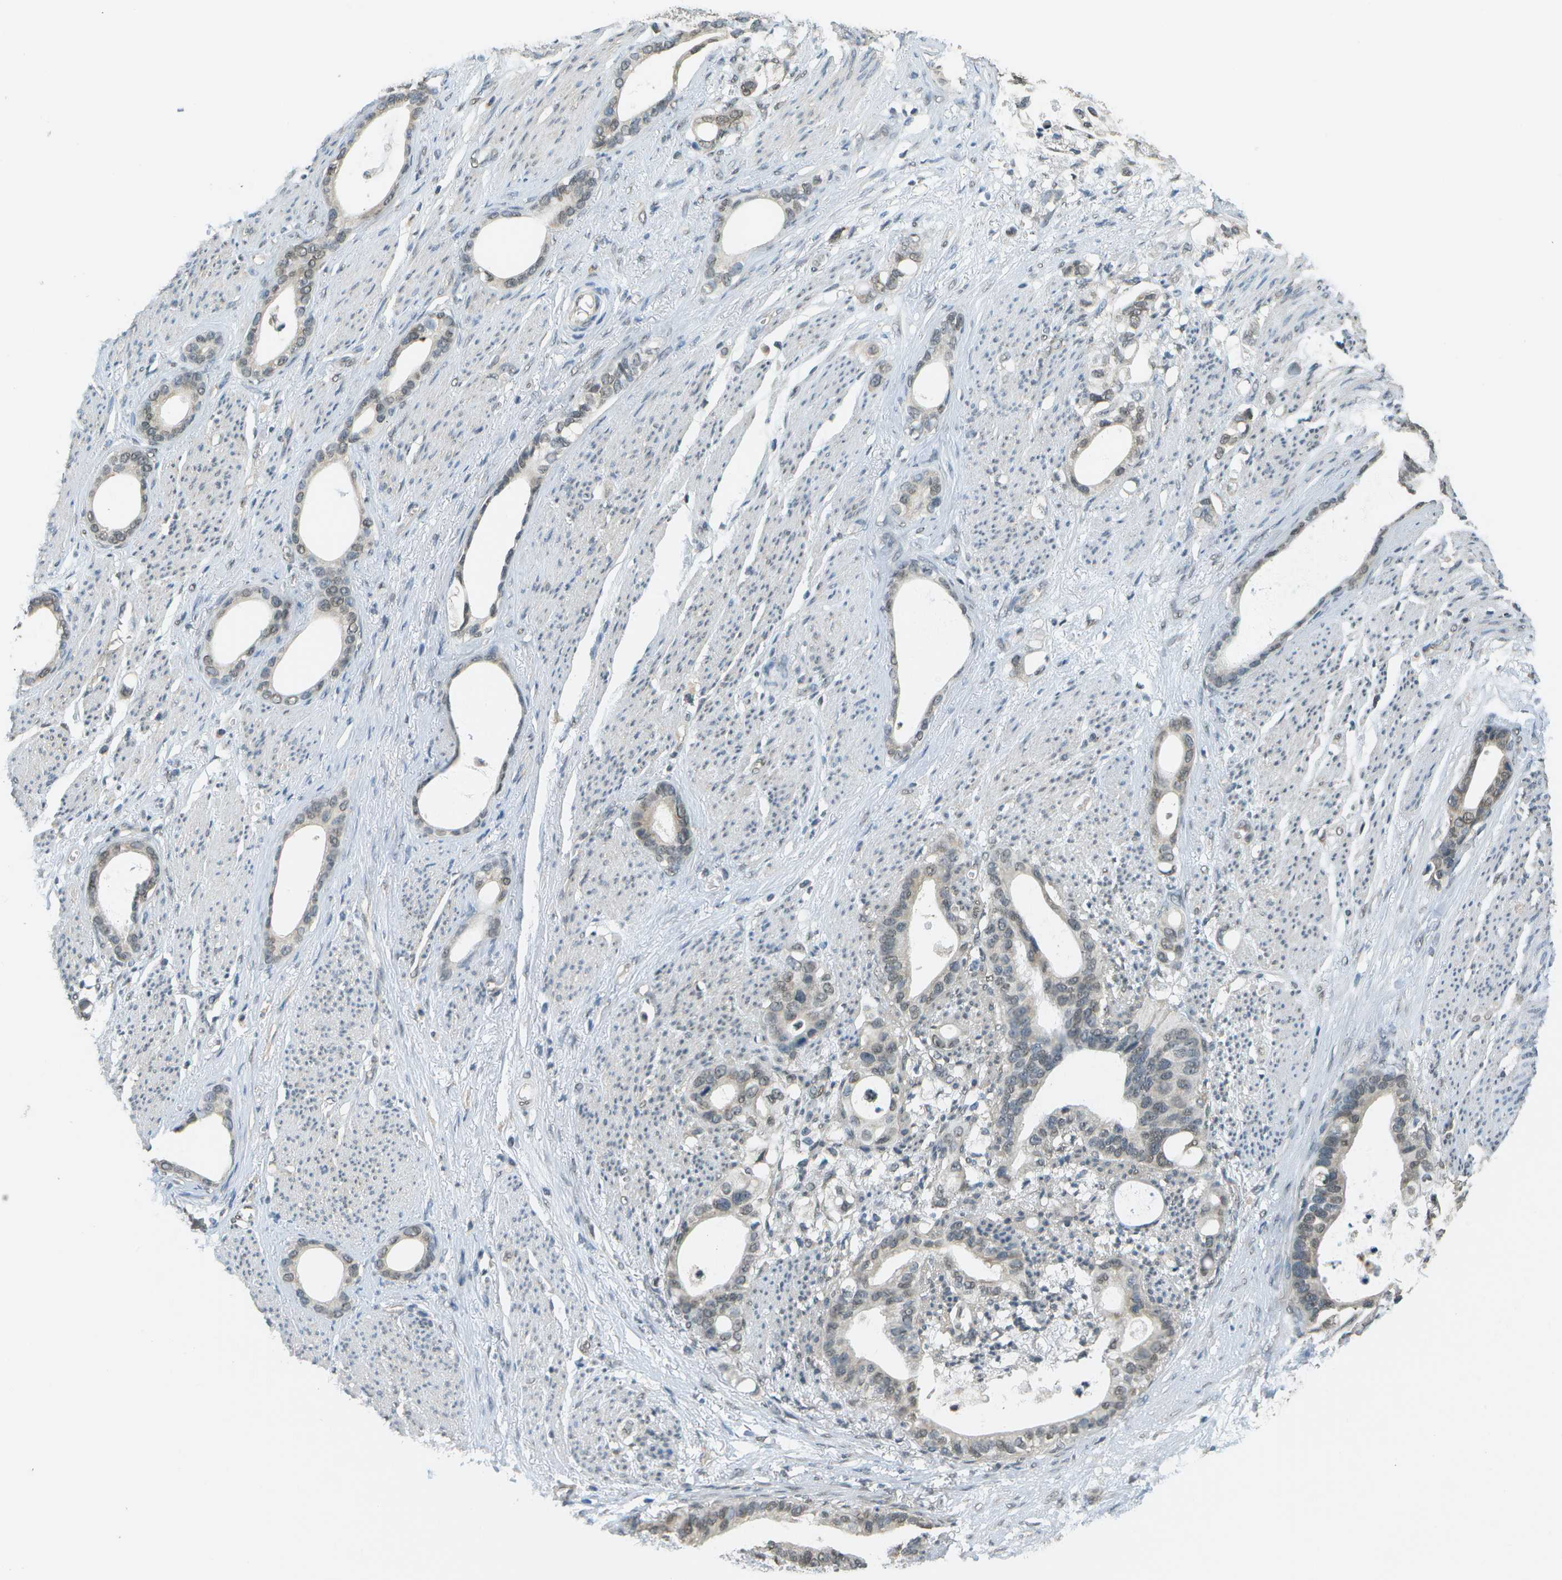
{"staining": {"intensity": "weak", "quantity": "25%-75%", "location": "nuclear"}, "tissue": "stomach cancer", "cell_type": "Tumor cells", "image_type": "cancer", "snomed": [{"axis": "morphology", "description": "Adenocarcinoma, NOS"}, {"axis": "topography", "description": "Stomach"}], "caption": "Adenocarcinoma (stomach) was stained to show a protein in brown. There is low levels of weak nuclear expression in about 25%-75% of tumor cells.", "gene": "ABL2", "patient": {"sex": "female", "age": 75}}